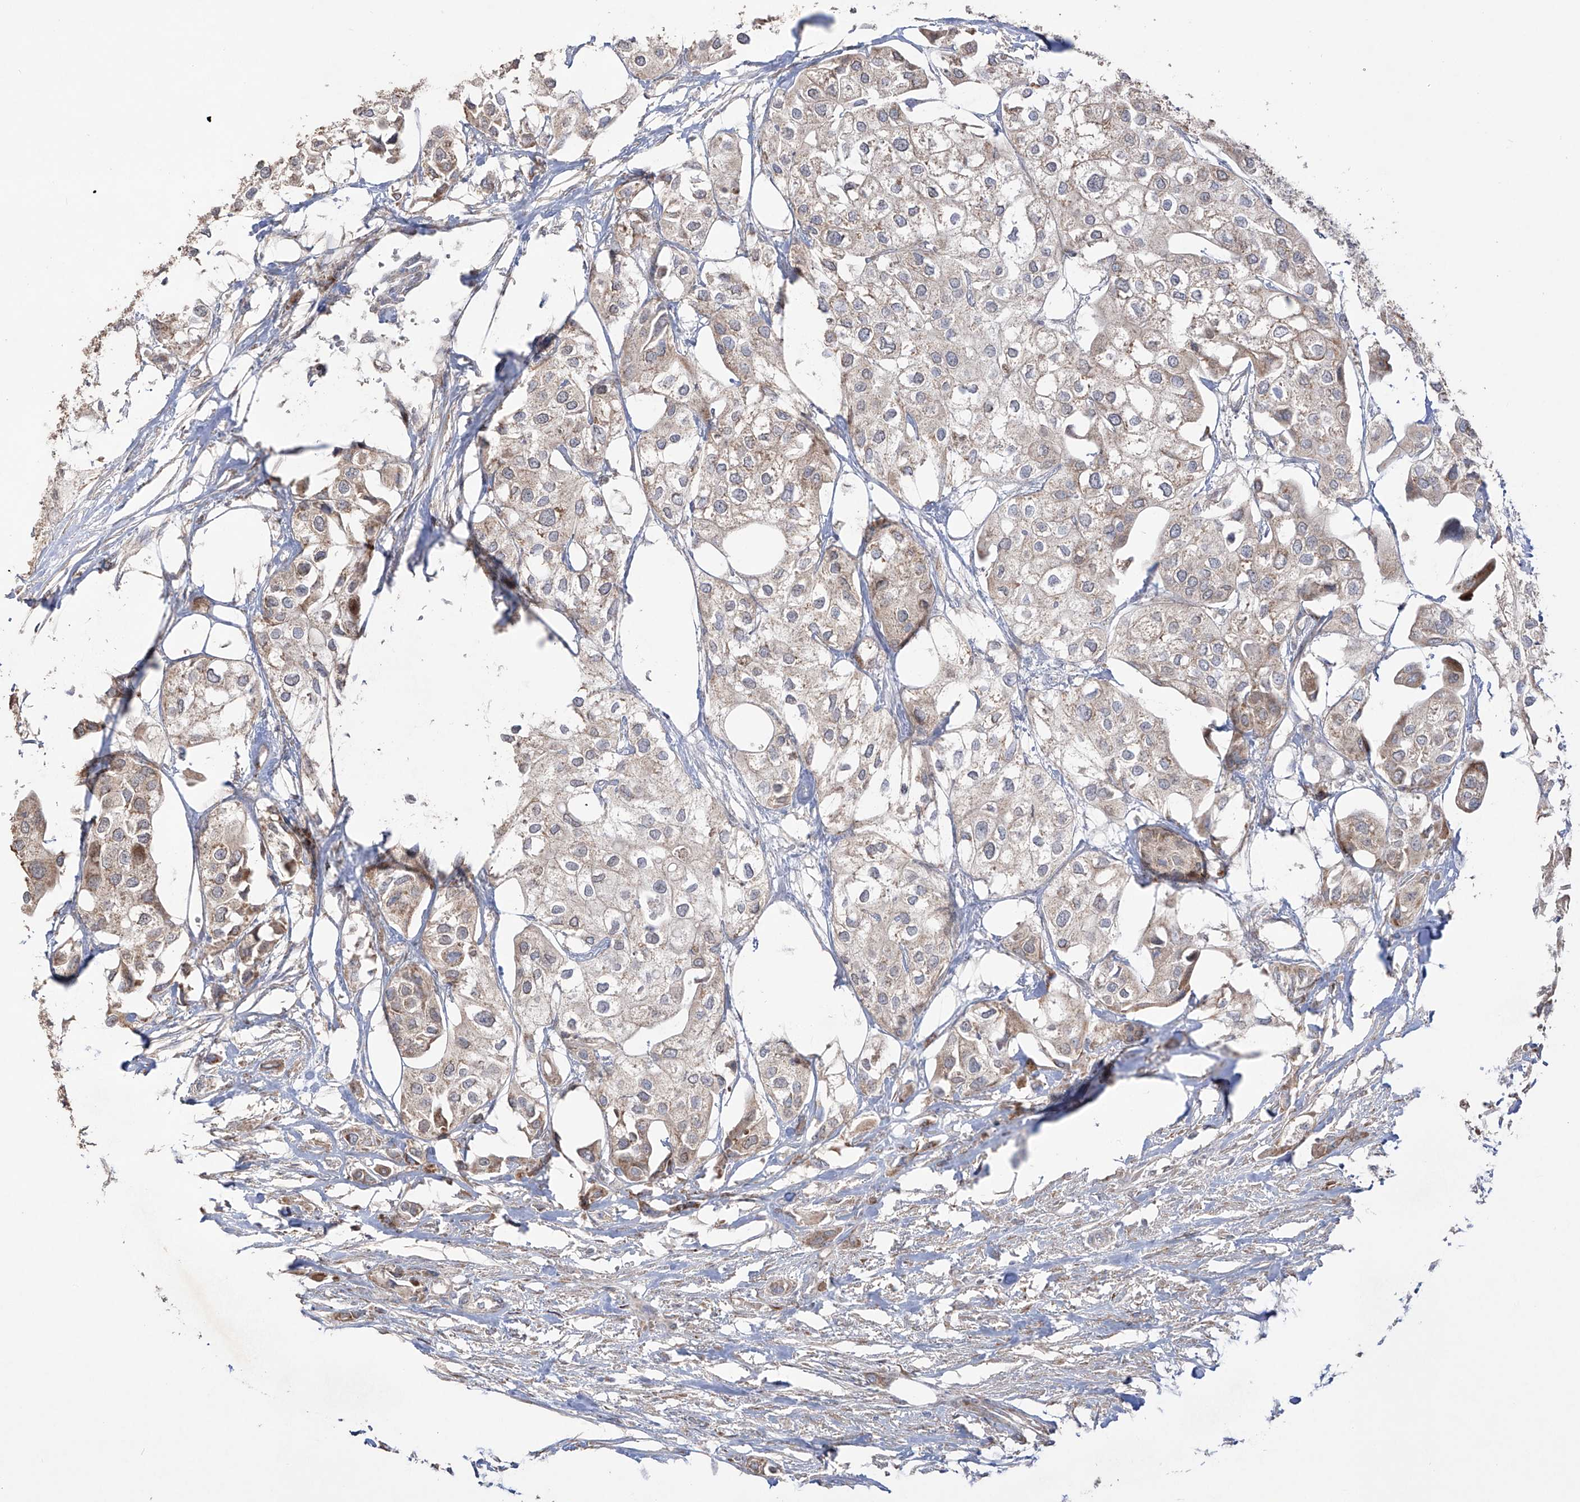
{"staining": {"intensity": "weak", "quantity": "<25%", "location": "cytoplasmic/membranous"}, "tissue": "urothelial cancer", "cell_type": "Tumor cells", "image_type": "cancer", "snomed": [{"axis": "morphology", "description": "Urothelial carcinoma, High grade"}, {"axis": "topography", "description": "Urinary bladder"}], "caption": "A high-resolution histopathology image shows IHC staining of urothelial carcinoma (high-grade), which exhibits no significant positivity in tumor cells.", "gene": "YKT6", "patient": {"sex": "male", "age": 64}}